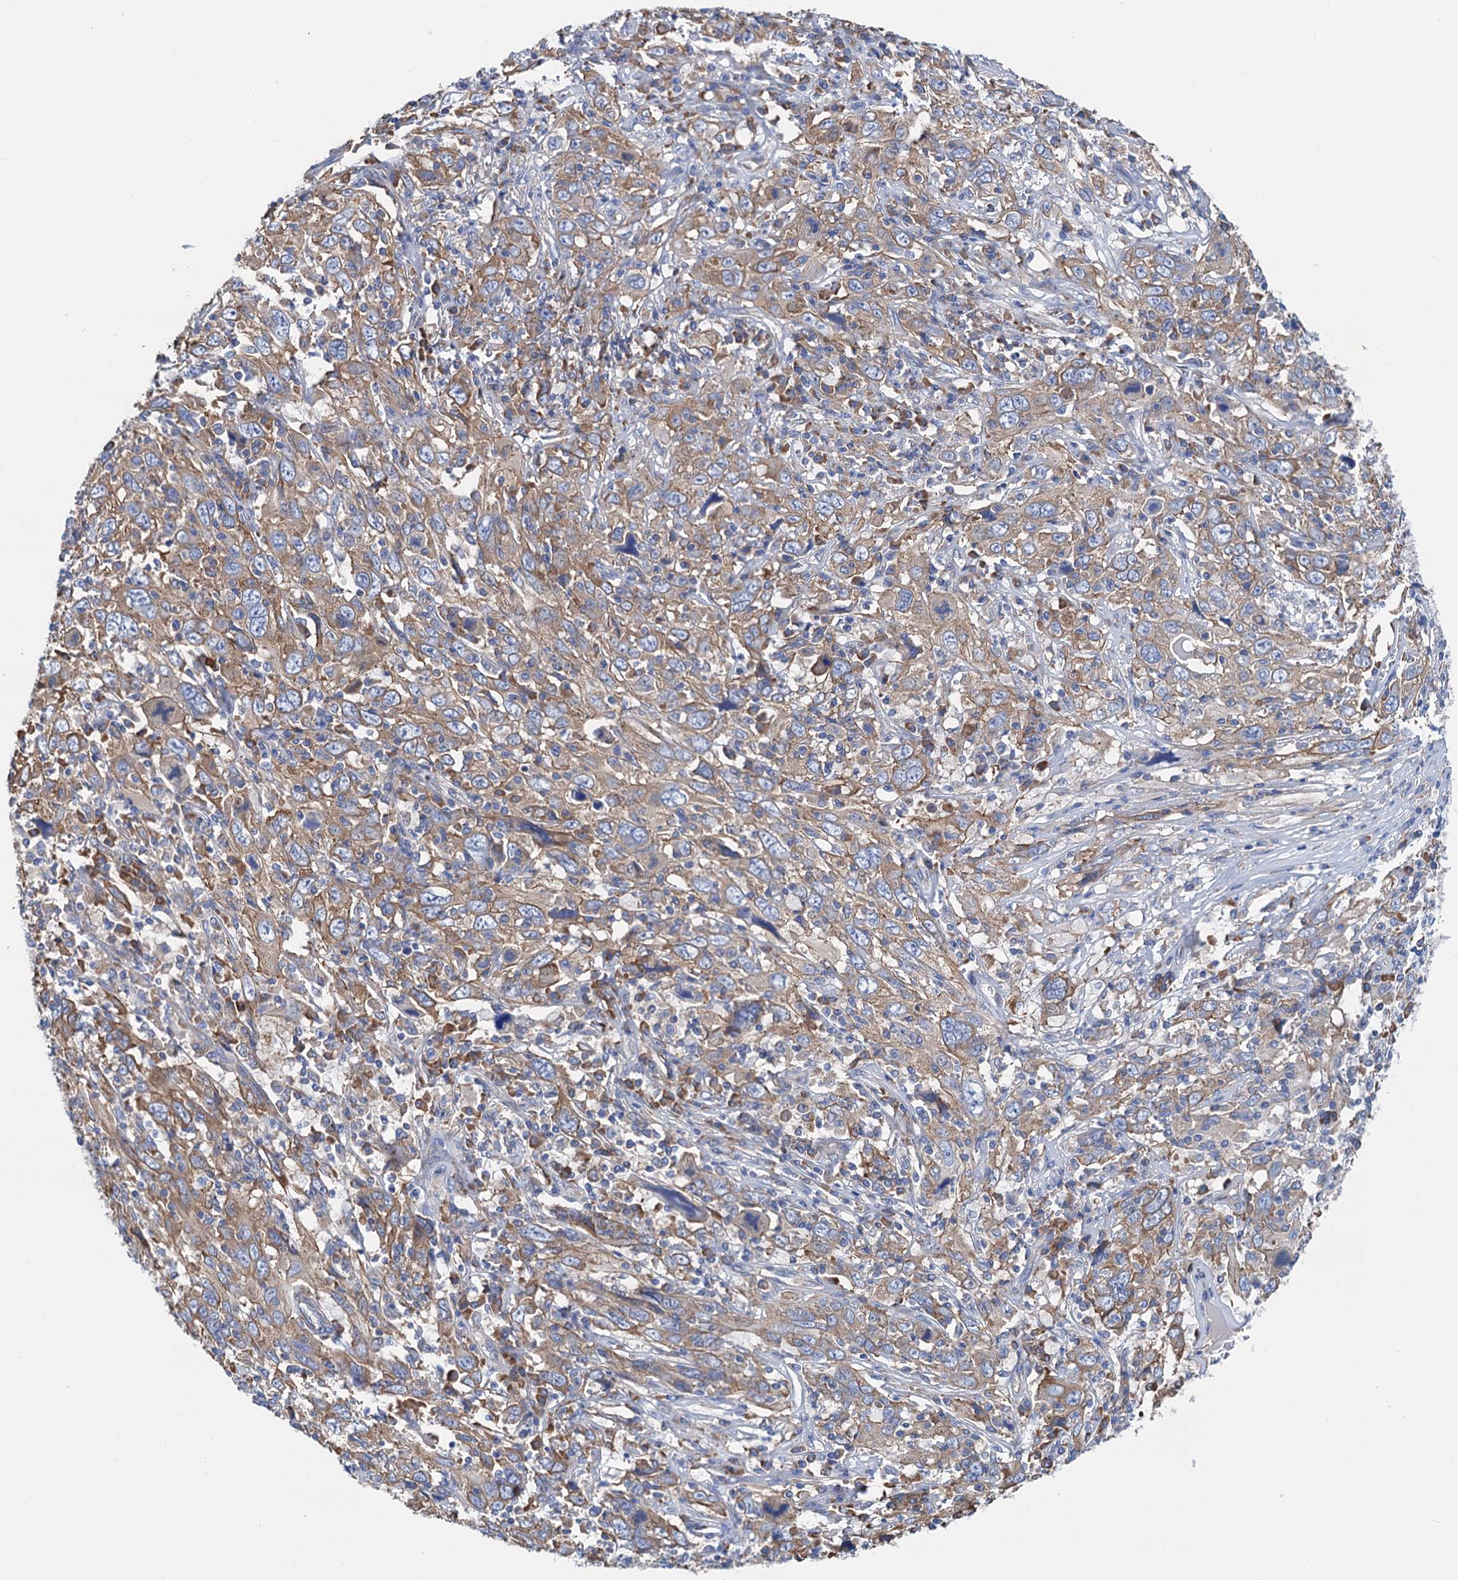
{"staining": {"intensity": "moderate", "quantity": ">75%", "location": "cytoplasmic/membranous"}, "tissue": "cervical cancer", "cell_type": "Tumor cells", "image_type": "cancer", "snomed": [{"axis": "morphology", "description": "Squamous cell carcinoma, NOS"}, {"axis": "topography", "description": "Cervix"}], "caption": "Cervical cancer was stained to show a protein in brown. There is medium levels of moderate cytoplasmic/membranous positivity in about >75% of tumor cells. Using DAB (brown) and hematoxylin (blue) stains, captured at high magnification using brightfield microscopy.", "gene": "SLC12A7", "patient": {"sex": "female", "age": 46}}